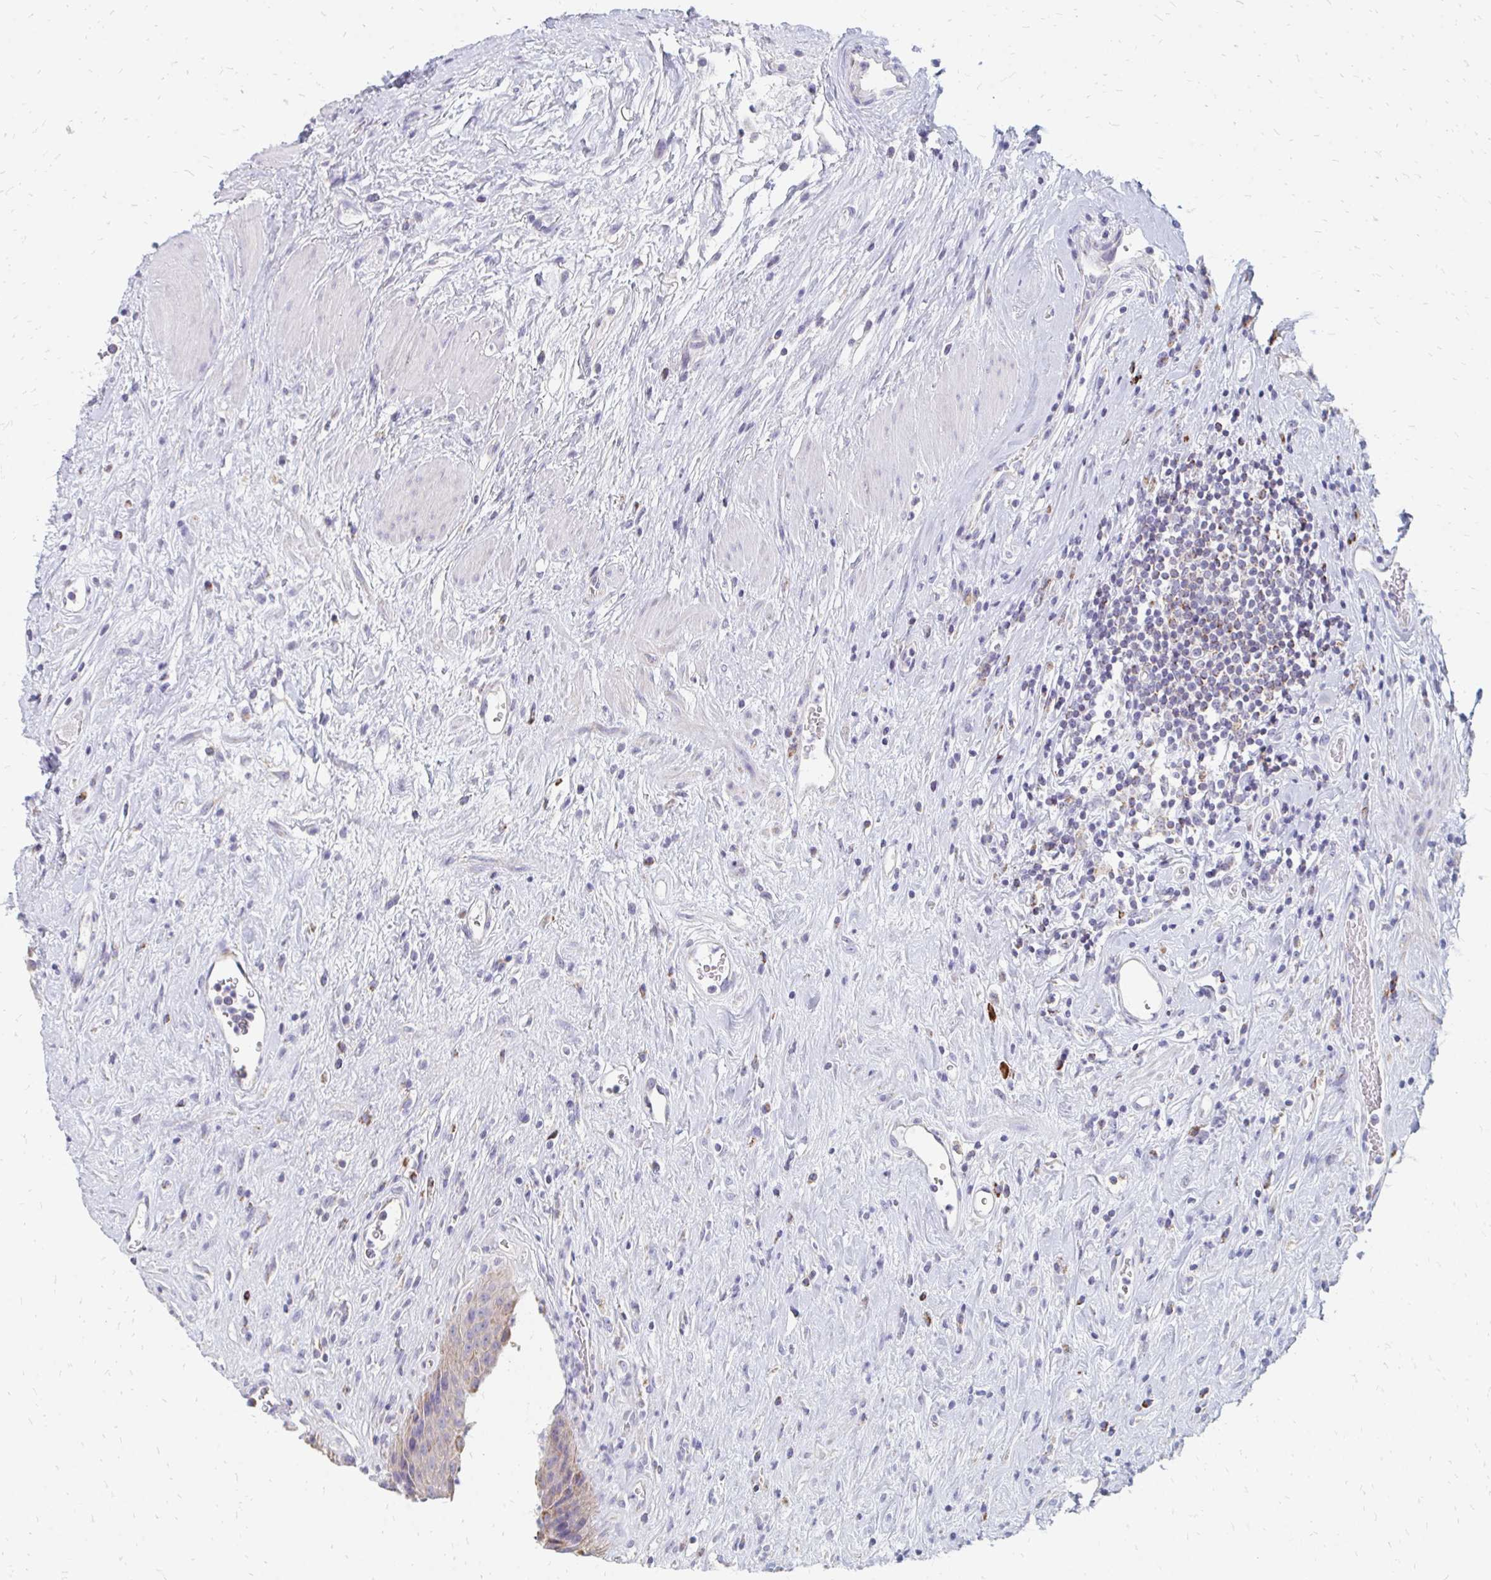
{"staining": {"intensity": "moderate", "quantity": "25%-75%", "location": "cytoplasmic/membranous"}, "tissue": "urinary bladder", "cell_type": "Urothelial cells", "image_type": "normal", "snomed": [{"axis": "morphology", "description": "Normal tissue, NOS"}, {"axis": "topography", "description": "Urinary bladder"}], "caption": "This histopathology image displays immunohistochemistry staining of unremarkable human urinary bladder, with medium moderate cytoplasmic/membranous expression in about 25%-75% of urothelial cells.", "gene": "OR10V1", "patient": {"sex": "female", "age": 56}}